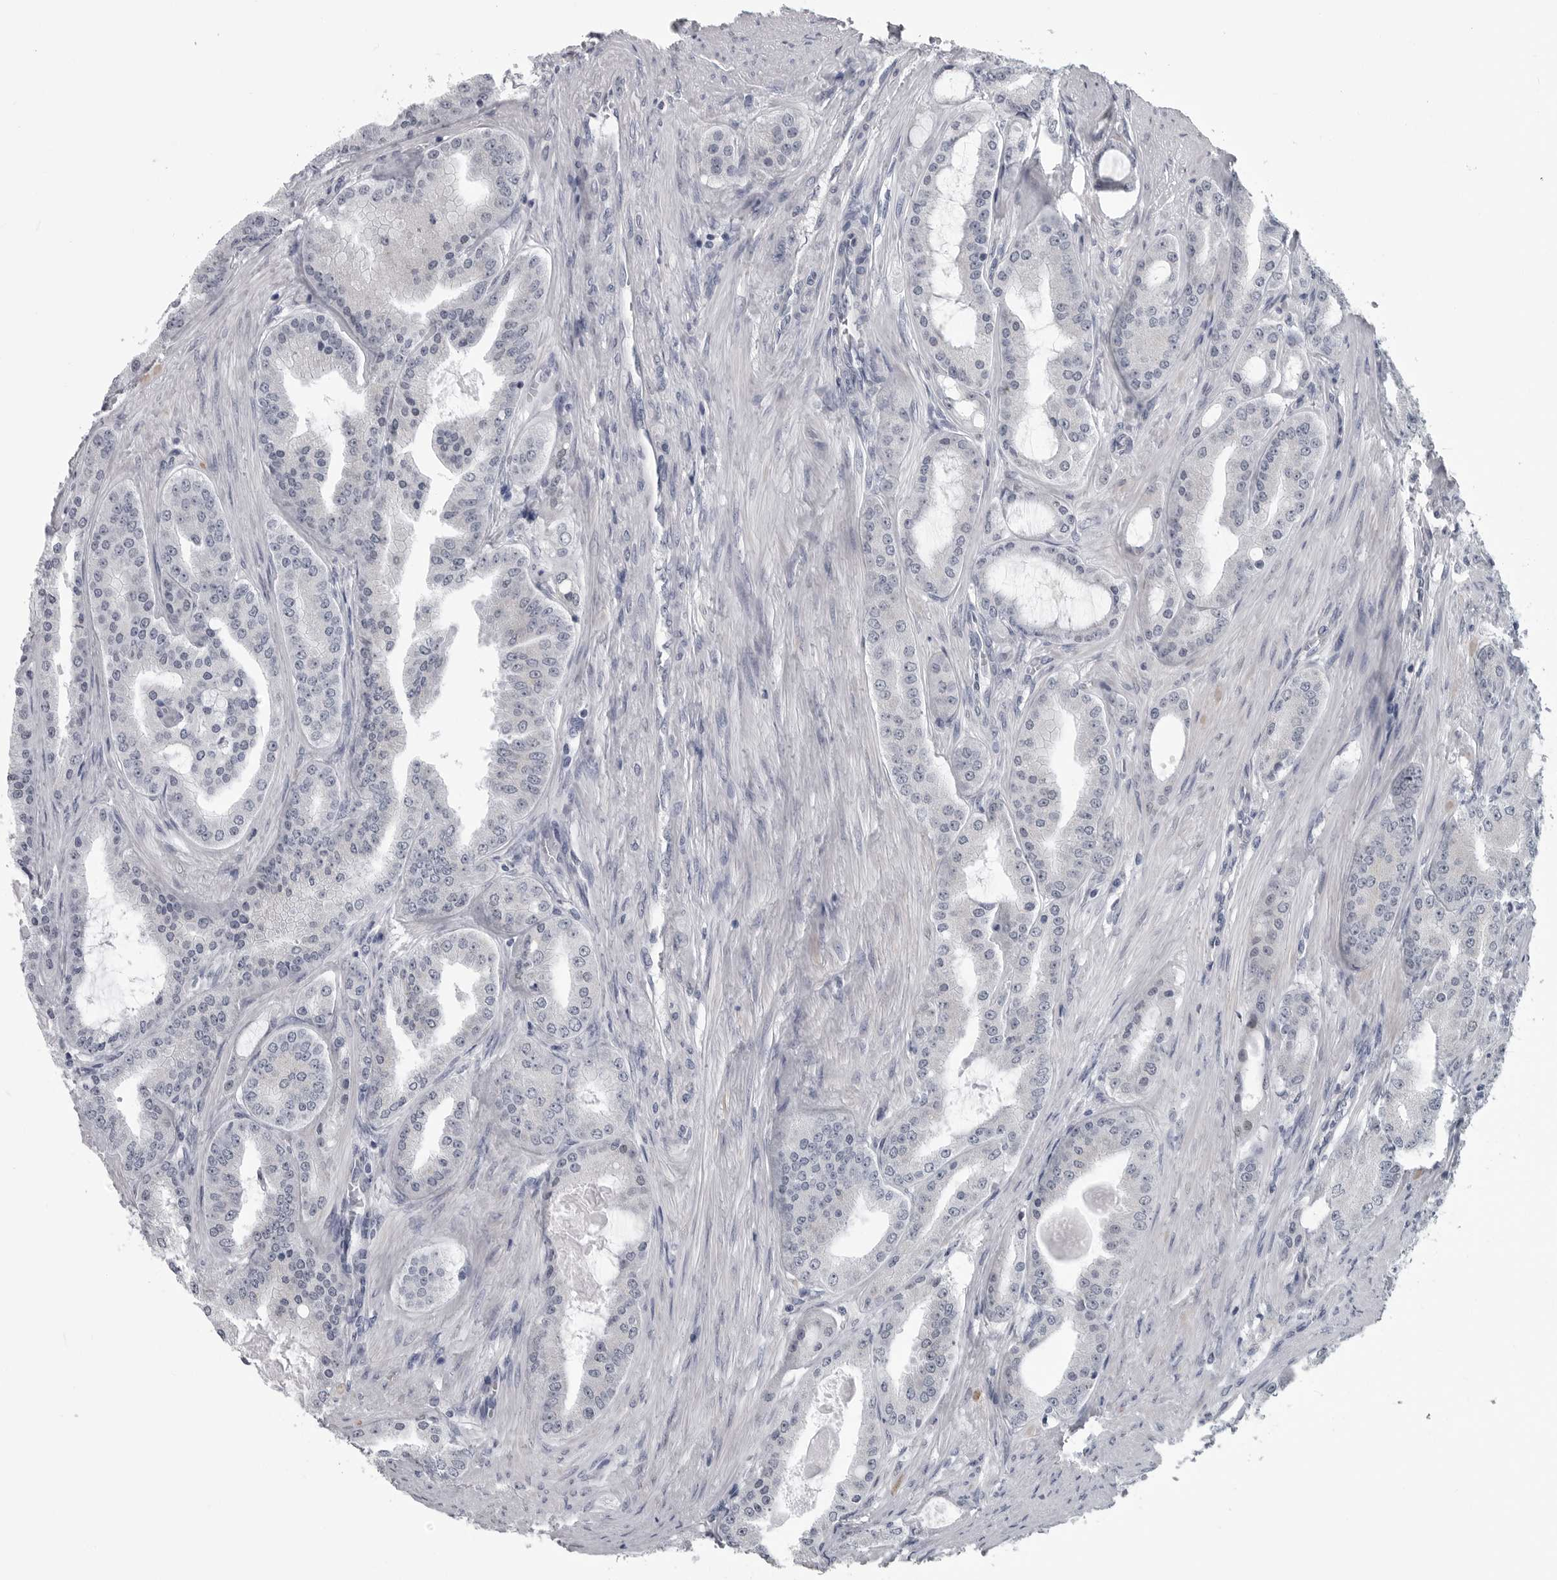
{"staining": {"intensity": "negative", "quantity": "none", "location": "none"}, "tissue": "prostate cancer", "cell_type": "Tumor cells", "image_type": "cancer", "snomed": [{"axis": "morphology", "description": "Adenocarcinoma, High grade"}, {"axis": "topography", "description": "Prostate"}], "caption": "Image shows no protein positivity in tumor cells of prostate cancer (adenocarcinoma (high-grade)) tissue. (DAB (3,3'-diaminobenzidine) immunohistochemistry (IHC) visualized using brightfield microscopy, high magnification).", "gene": "MYOC", "patient": {"sex": "male", "age": 60}}